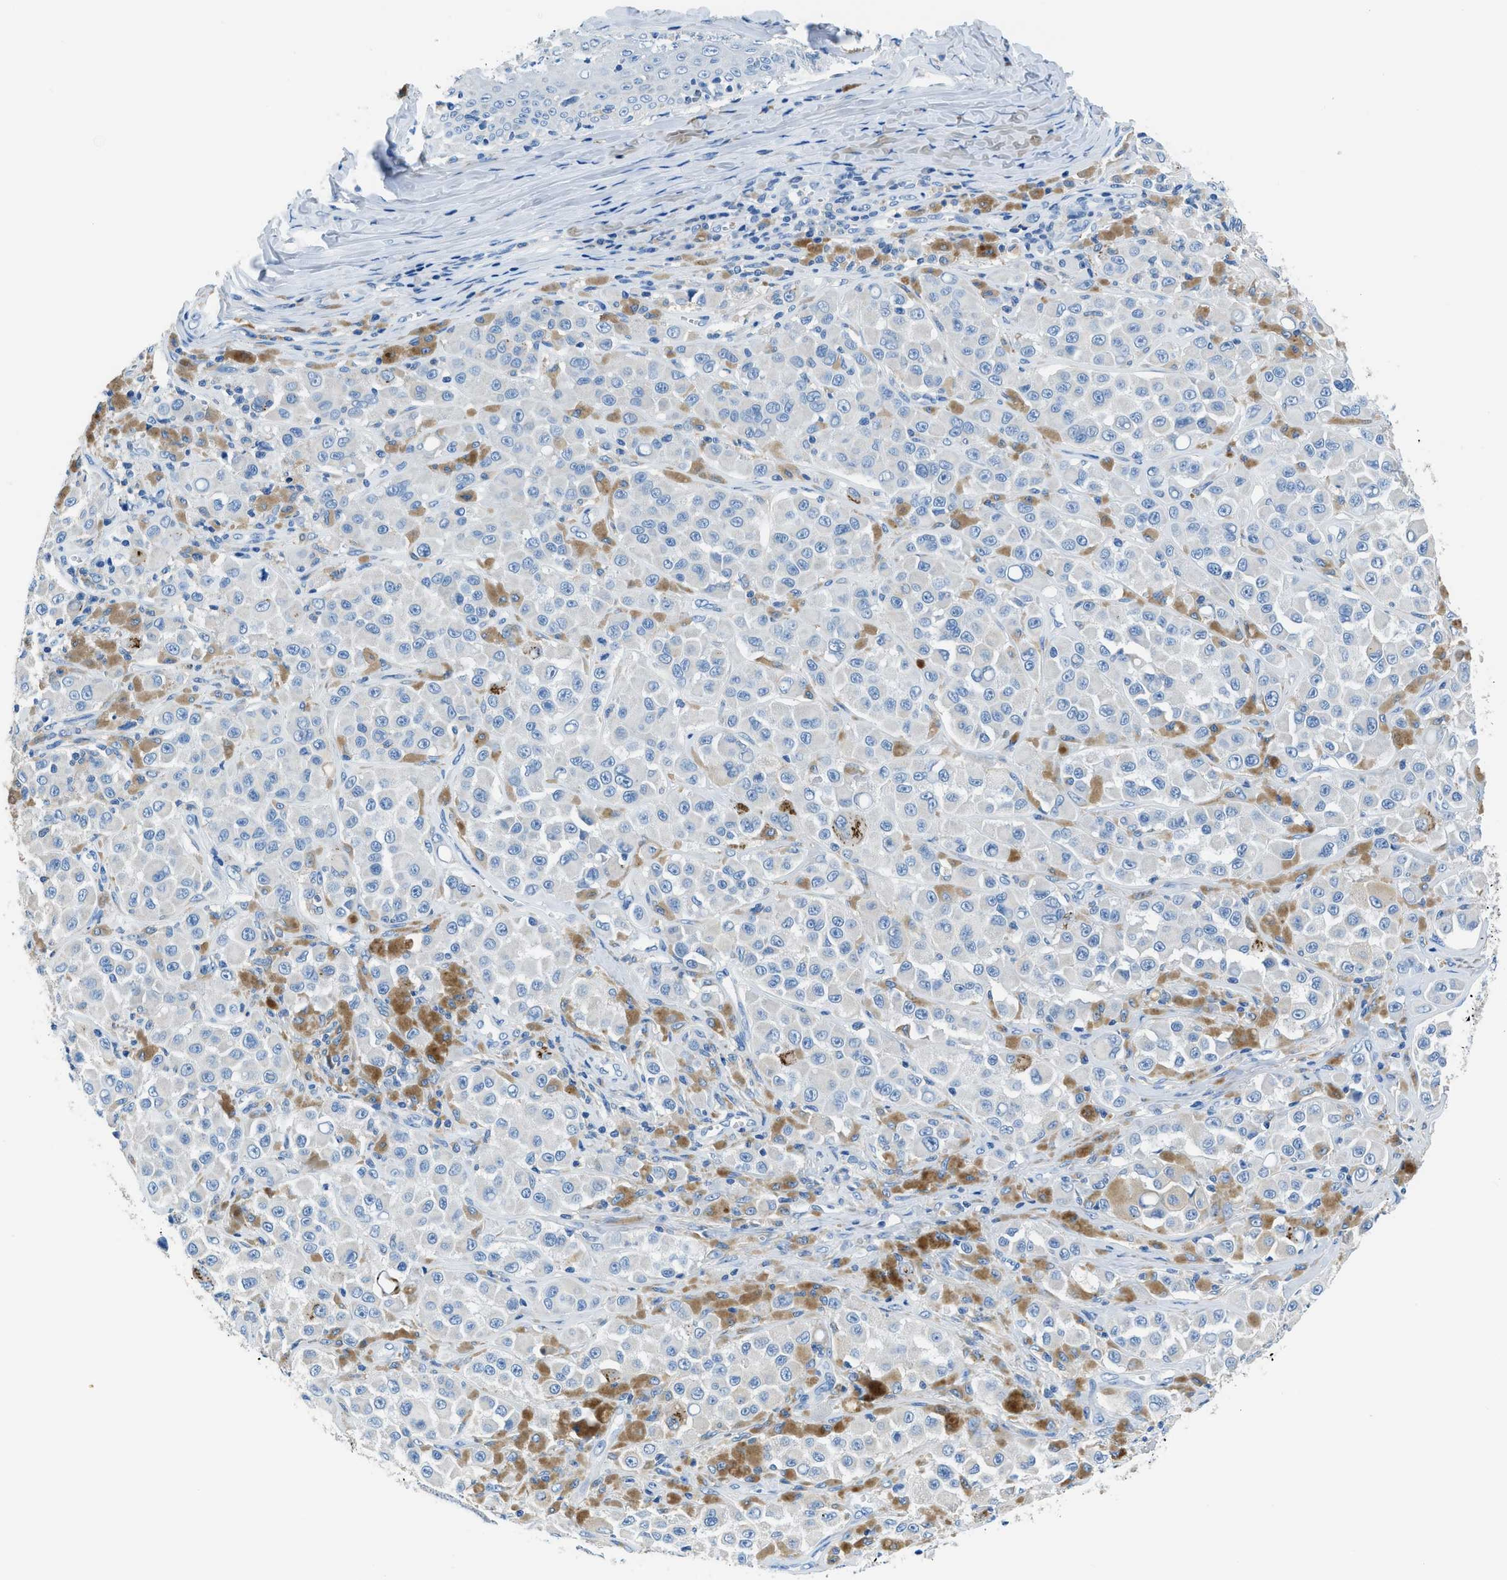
{"staining": {"intensity": "negative", "quantity": "none", "location": "none"}, "tissue": "melanoma", "cell_type": "Tumor cells", "image_type": "cancer", "snomed": [{"axis": "morphology", "description": "Malignant melanoma, NOS"}, {"axis": "topography", "description": "Skin"}], "caption": "IHC of human malignant melanoma demonstrates no positivity in tumor cells.", "gene": "NEB", "patient": {"sex": "male", "age": 84}}